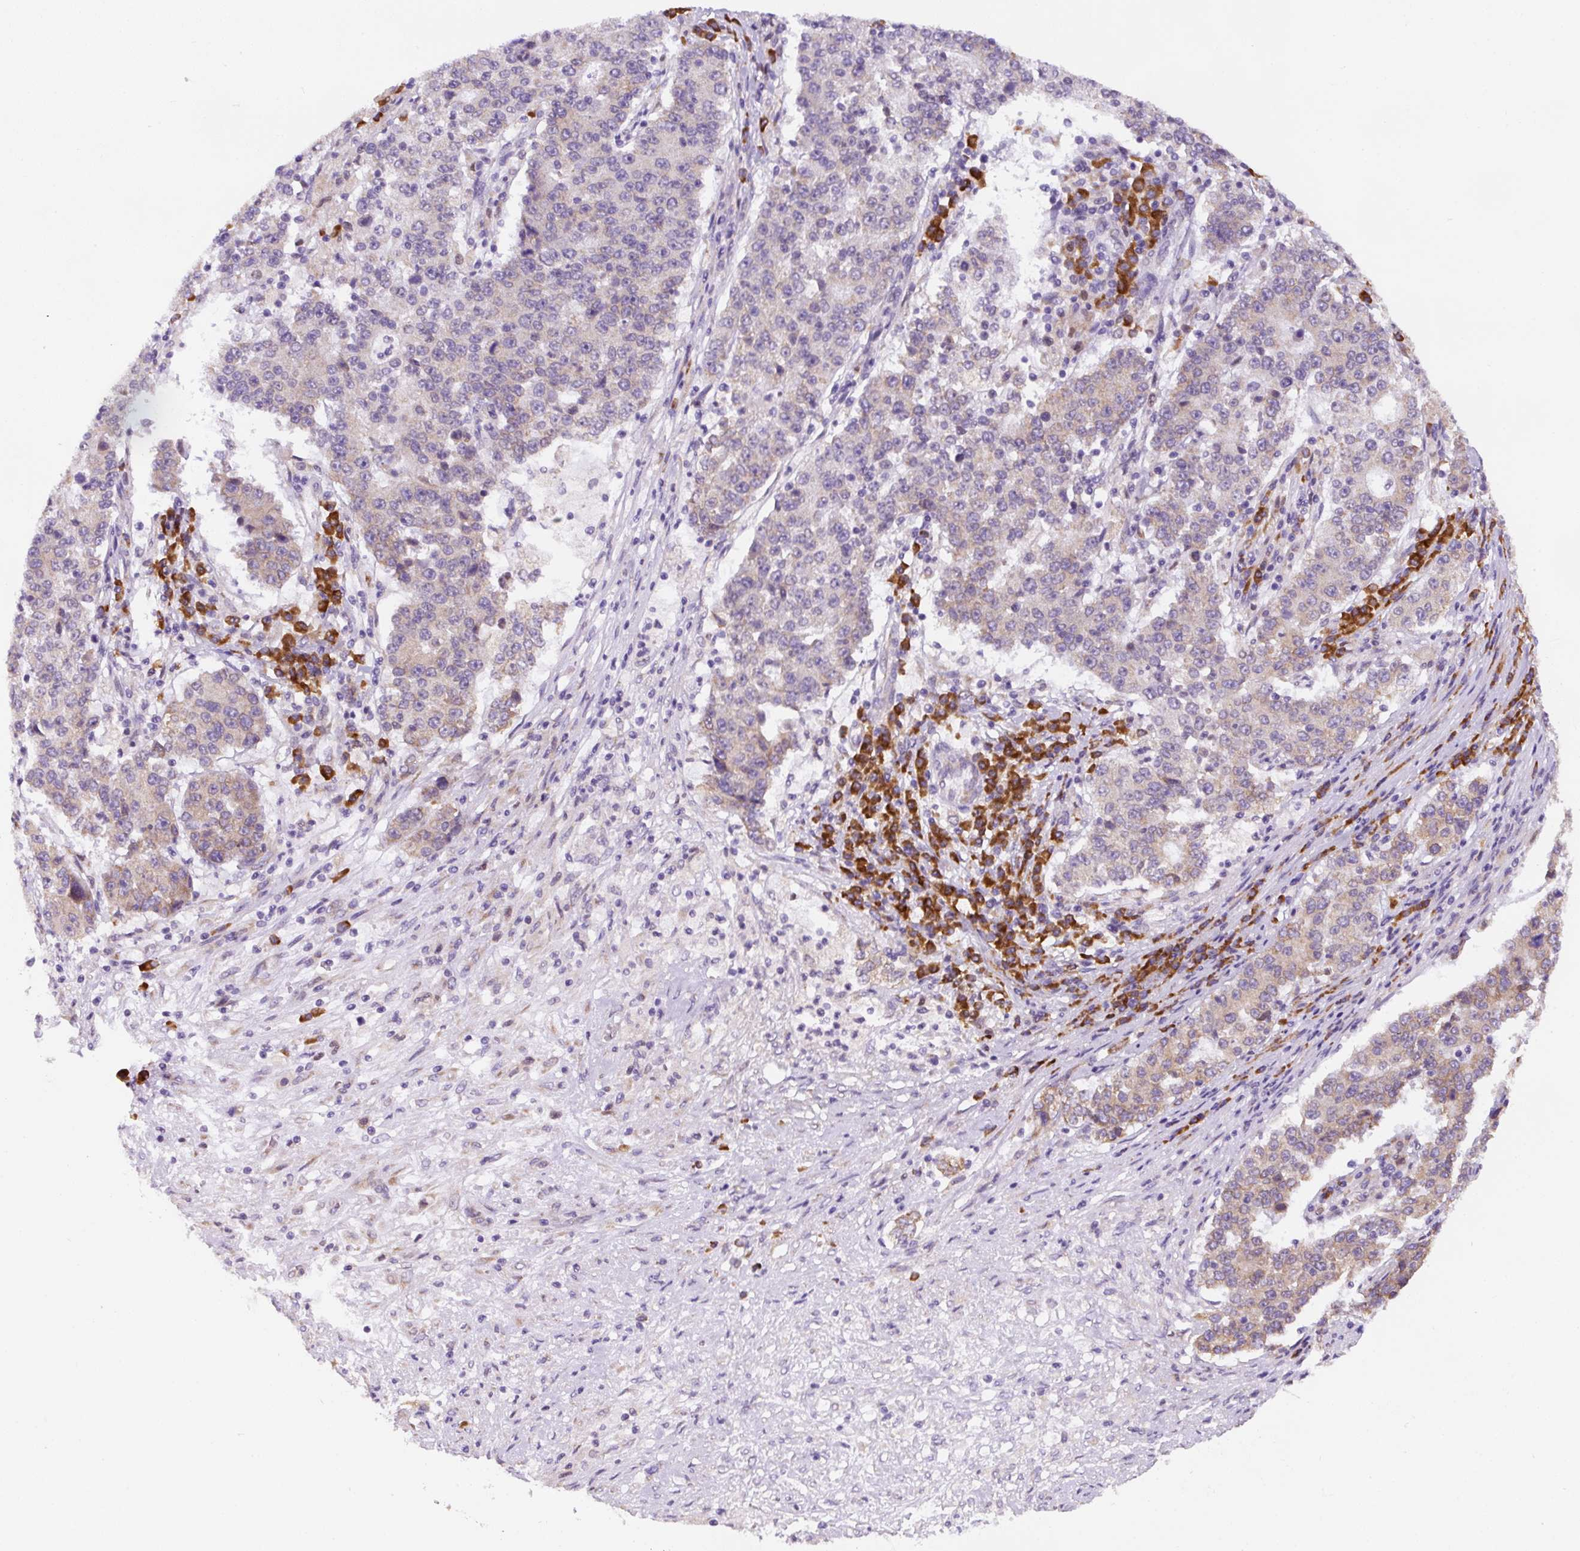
{"staining": {"intensity": "weak", "quantity": "<25%", "location": "cytoplasmic/membranous"}, "tissue": "stomach cancer", "cell_type": "Tumor cells", "image_type": "cancer", "snomed": [{"axis": "morphology", "description": "Adenocarcinoma, NOS"}, {"axis": "topography", "description": "Stomach"}], "caption": "A photomicrograph of stomach cancer (adenocarcinoma) stained for a protein displays no brown staining in tumor cells.", "gene": "DDOST", "patient": {"sex": "male", "age": 59}}